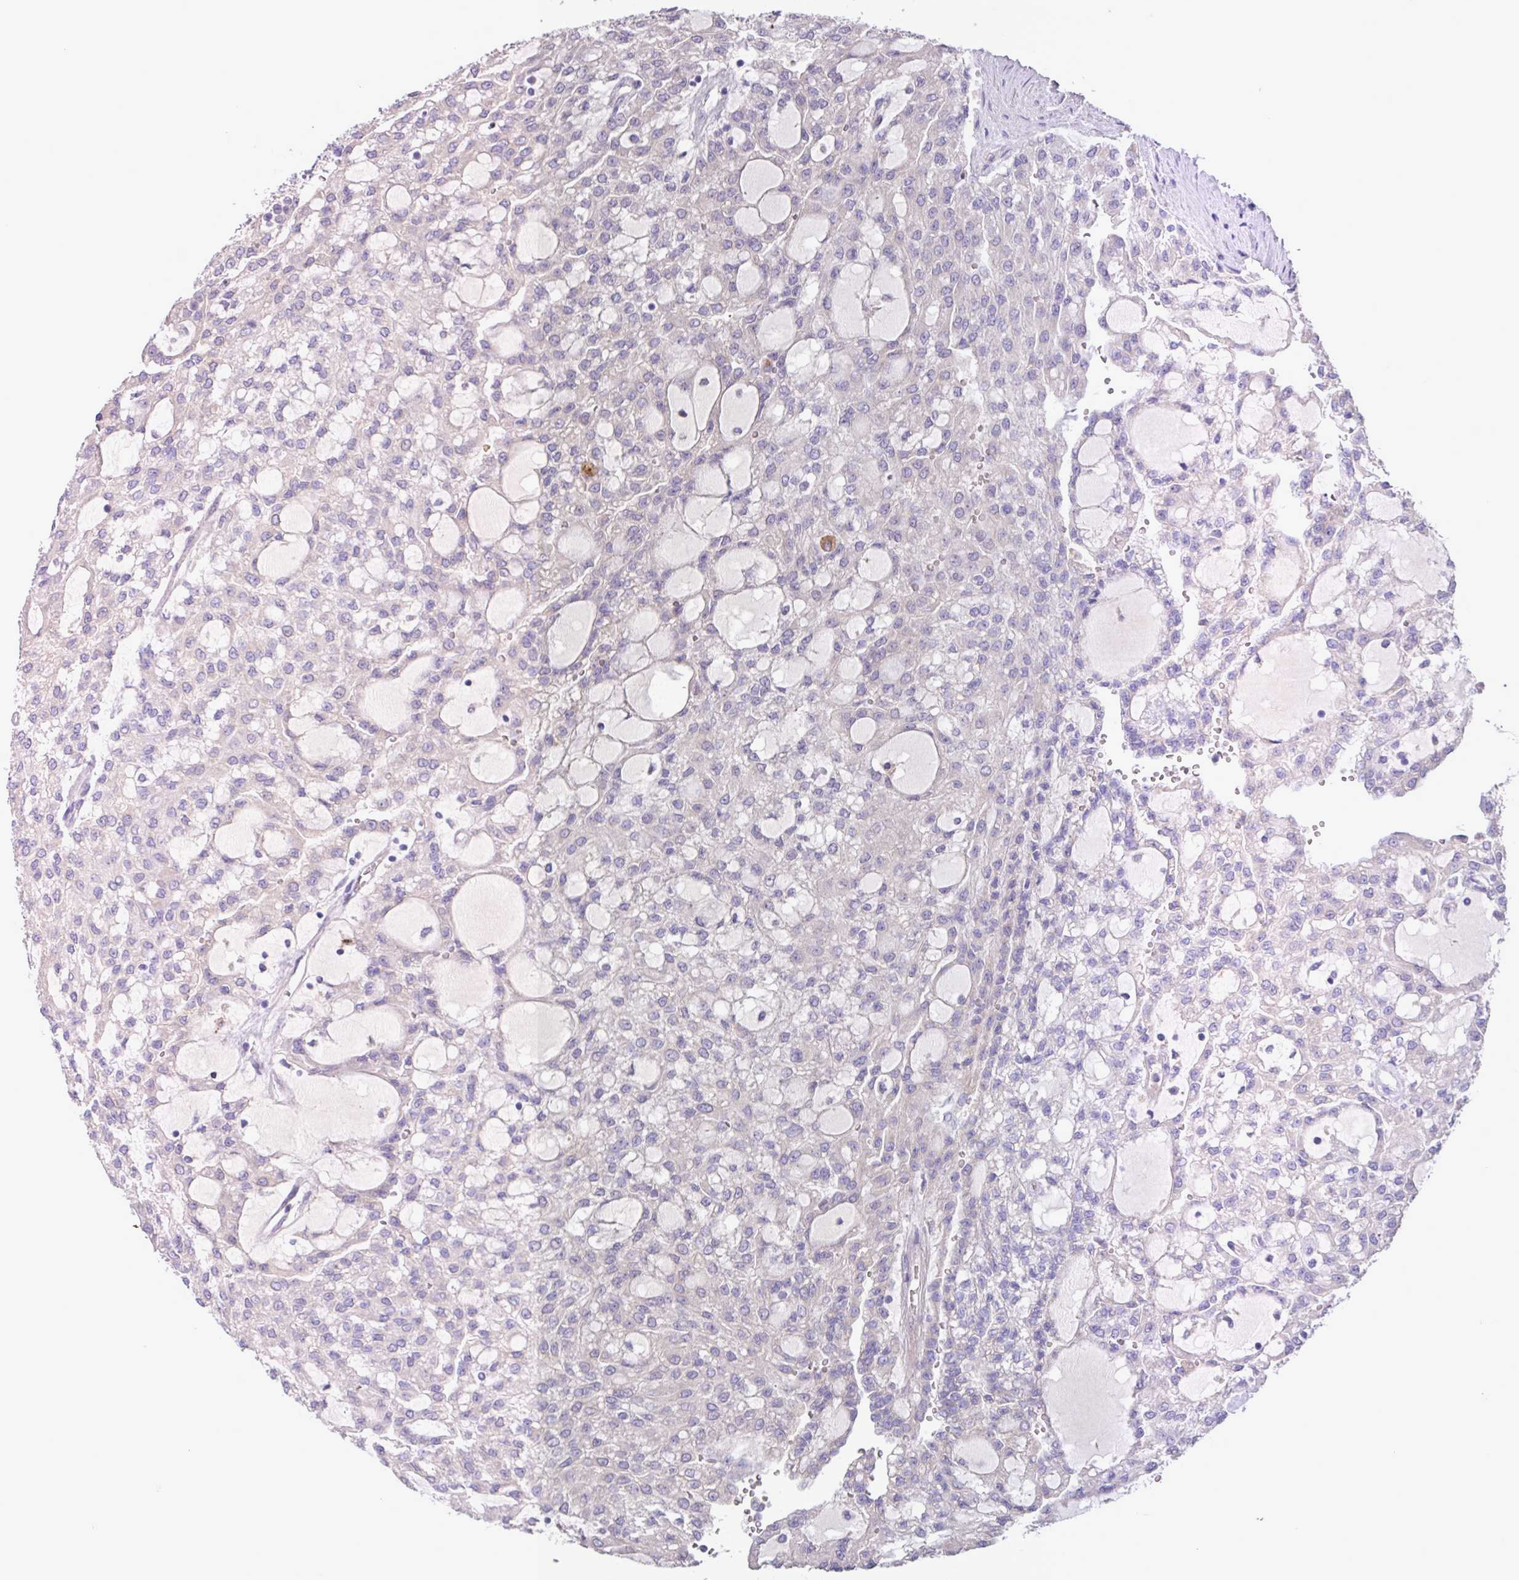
{"staining": {"intensity": "negative", "quantity": "none", "location": "none"}, "tissue": "renal cancer", "cell_type": "Tumor cells", "image_type": "cancer", "snomed": [{"axis": "morphology", "description": "Adenocarcinoma, NOS"}, {"axis": "topography", "description": "Kidney"}], "caption": "Micrograph shows no significant protein expression in tumor cells of renal adenocarcinoma. (Stains: DAB (3,3'-diaminobenzidine) immunohistochemistry (IHC) with hematoxylin counter stain, Microscopy: brightfield microscopy at high magnification).", "gene": "IQCJ", "patient": {"sex": "male", "age": 63}}